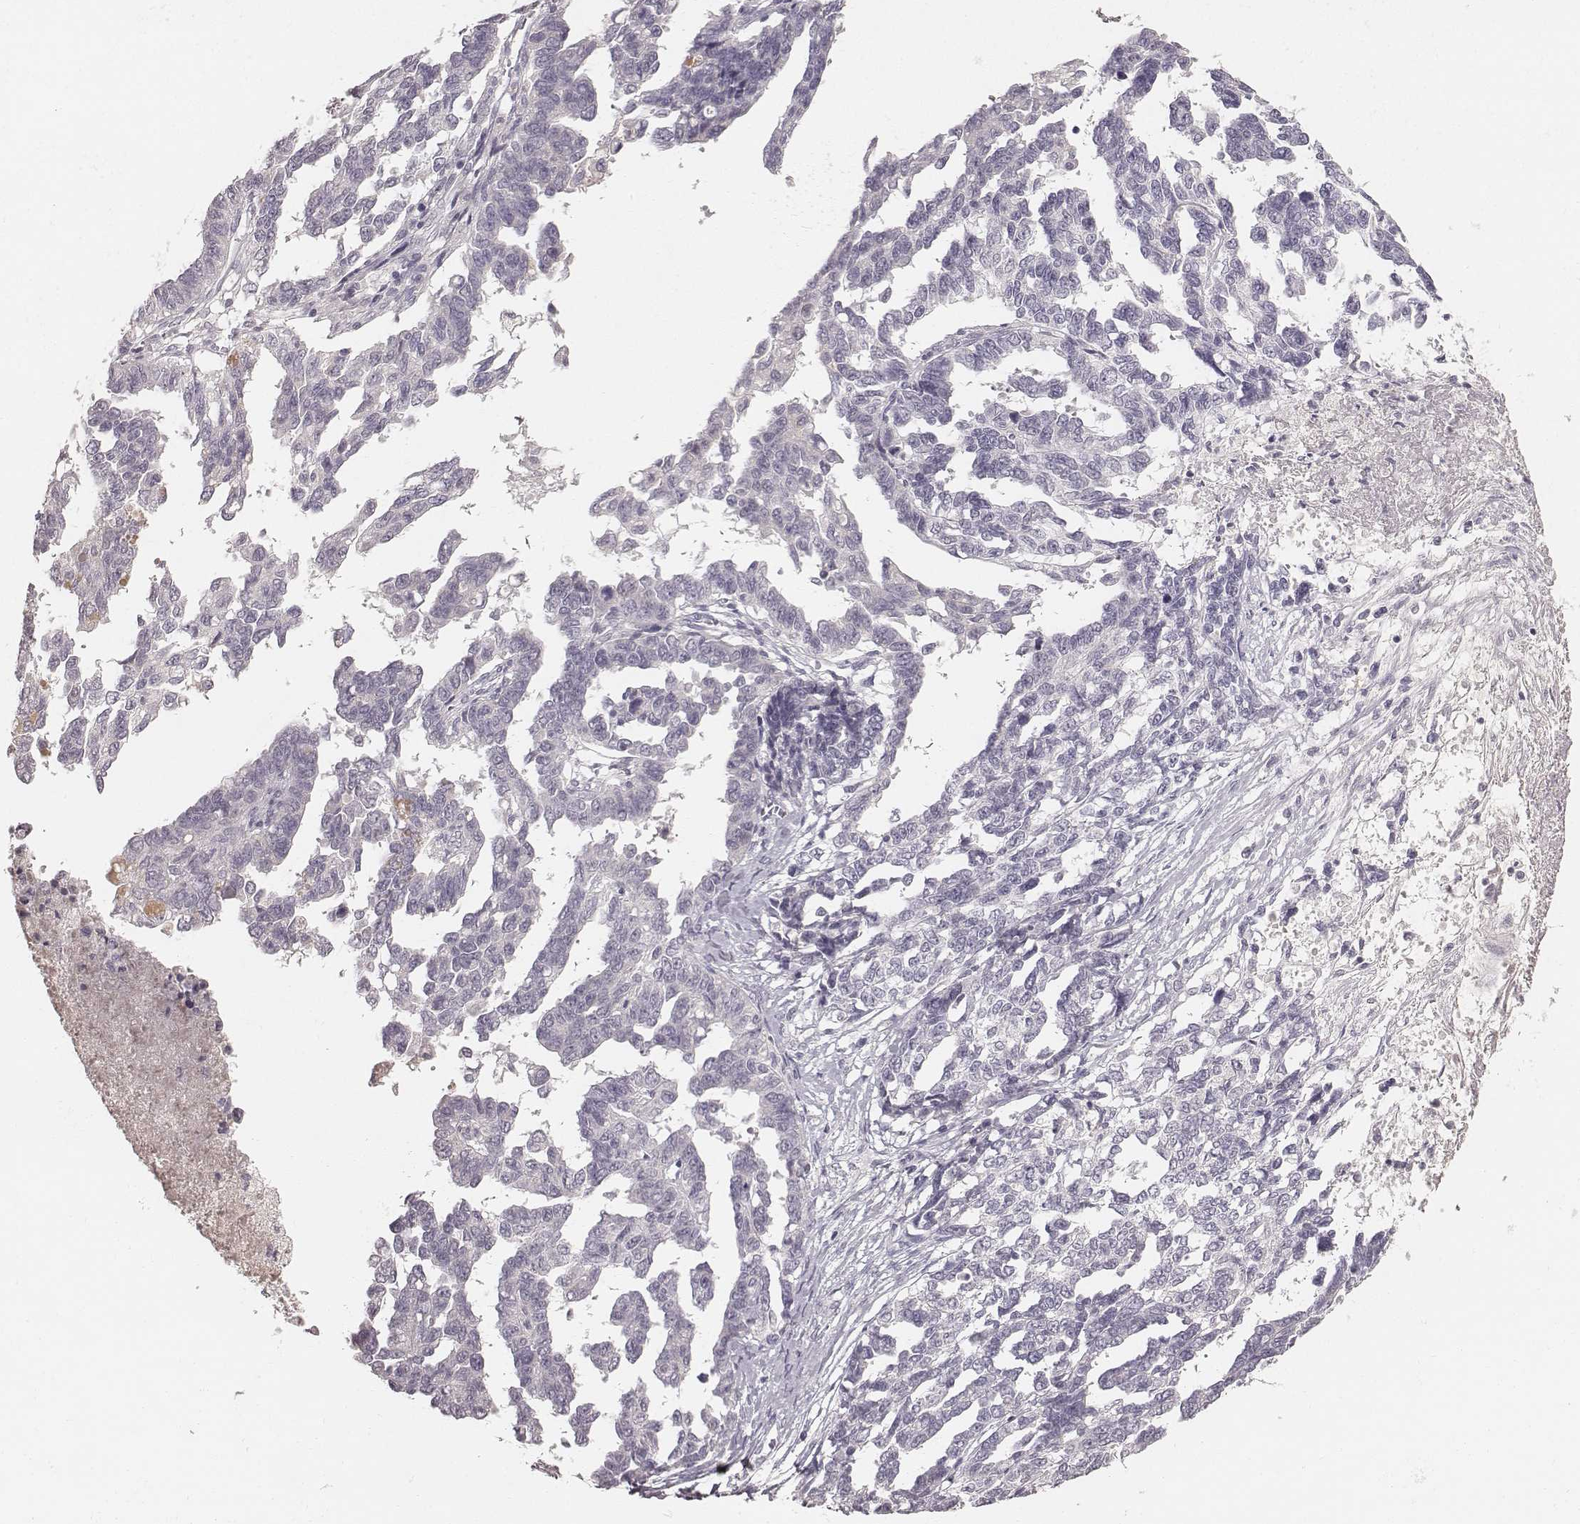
{"staining": {"intensity": "negative", "quantity": "none", "location": "none"}, "tissue": "ovarian cancer", "cell_type": "Tumor cells", "image_type": "cancer", "snomed": [{"axis": "morphology", "description": "Cystadenocarcinoma, serous, NOS"}, {"axis": "topography", "description": "Ovary"}], "caption": "The immunohistochemistry photomicrograph has no significant positivity in tumor cells of serous cystadenocarcinoma (ovarian) tissue.", "gene": "LY6K", "patient": {"sex": "female", "age": 69}}